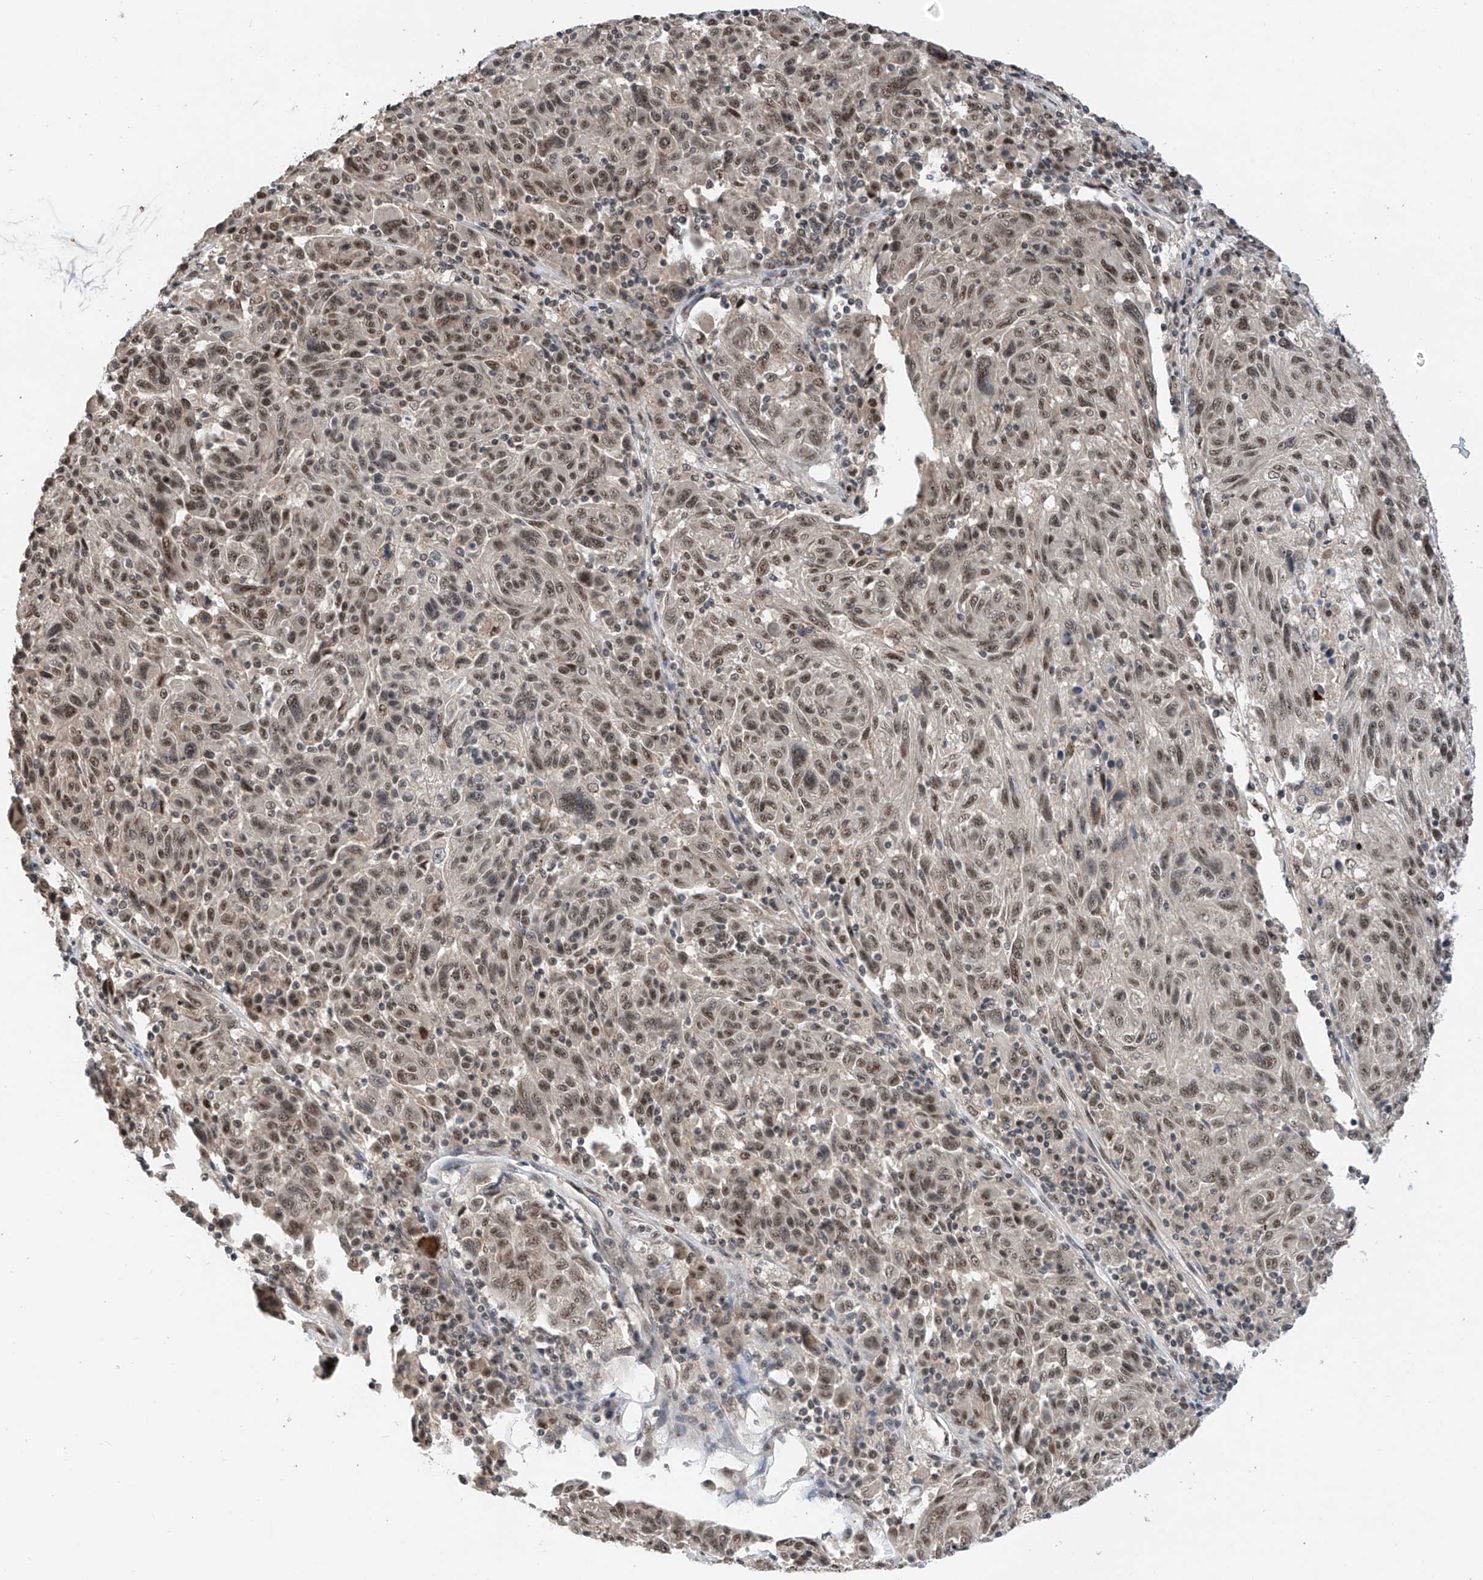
{"staining": {"intensity": "moderate", "quantity": ">75%", "location": "nuclear"}, "tissue": "melanoma", "cell_type": "Tumor cells", "image_type": "cancer", "snomed": [{"axis": "morphology", "description": "Malignant melanoma, NOS"}, {"axis": "topography", "description": "Skin"}], "caption": "A micrograph showing moderate nuclear positivity in approximately >75% of tumor cells in melanoma, as visualized by brown immunohistochemical staining.", "gene": "RPAIN", "patient": {"sex": "male", "age": 53}}